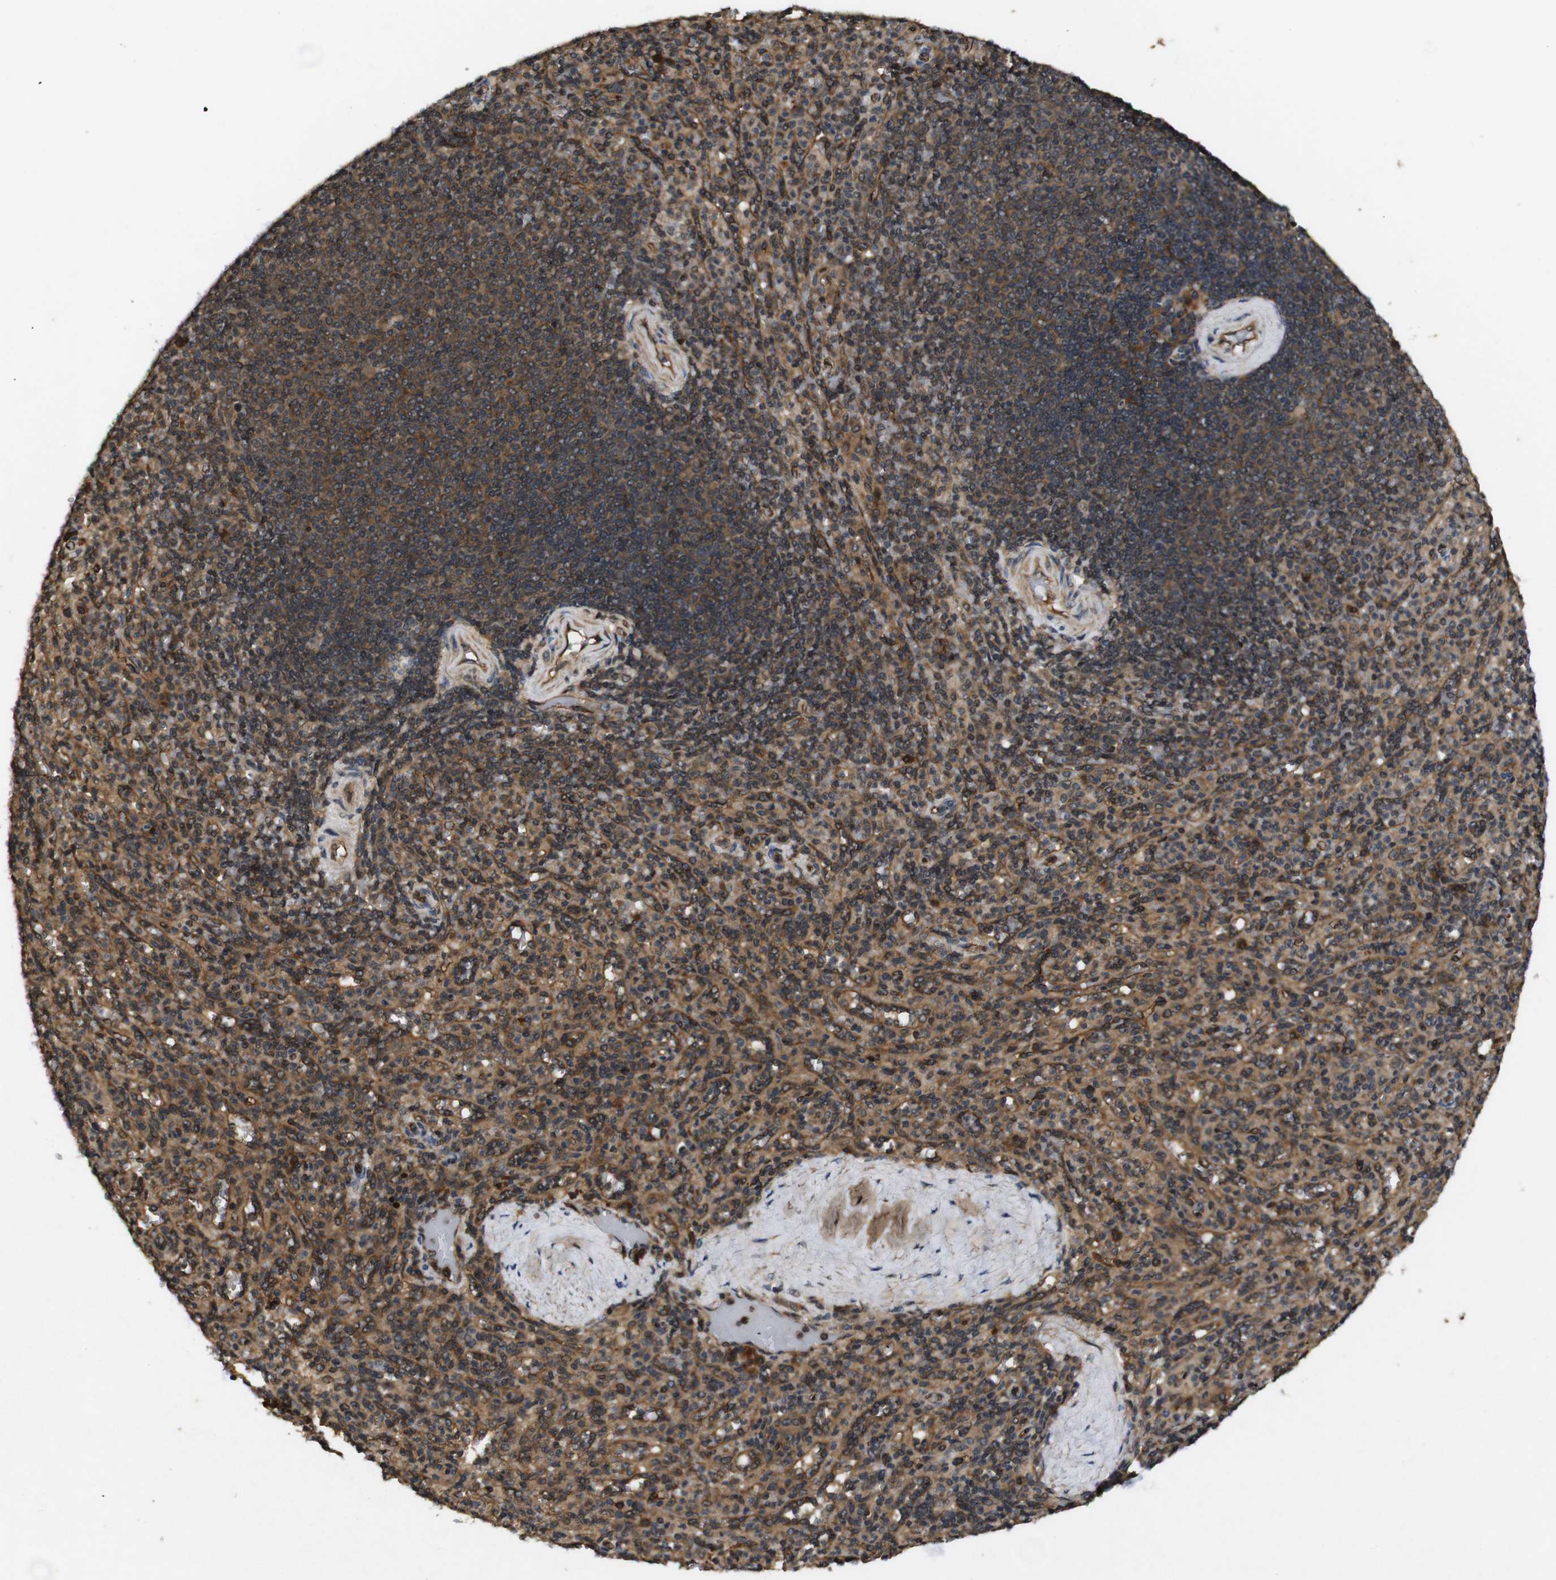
{"staining": {"intensity": "moderate", "quantity": ">75%", "location": "cytoplasmic/membranous"}, "tissue": "spleen", "cell_type": "Cells in red pulp", "image_type": "normal", "snomed": [{"axis": "morphology", "description": "Normal tissue, NOS"}, {"axis": "topography", "description": "Spleen"}], "caption": "Immunohistochemical staining of unremarkable human spleen demonstrates >75% levels of moderate cytoplasmic/membranous protein staining in approximately >75% of cells in red pulp.", "gene": "RIPK1", "patient": {"sex": "male", "age": 36}}